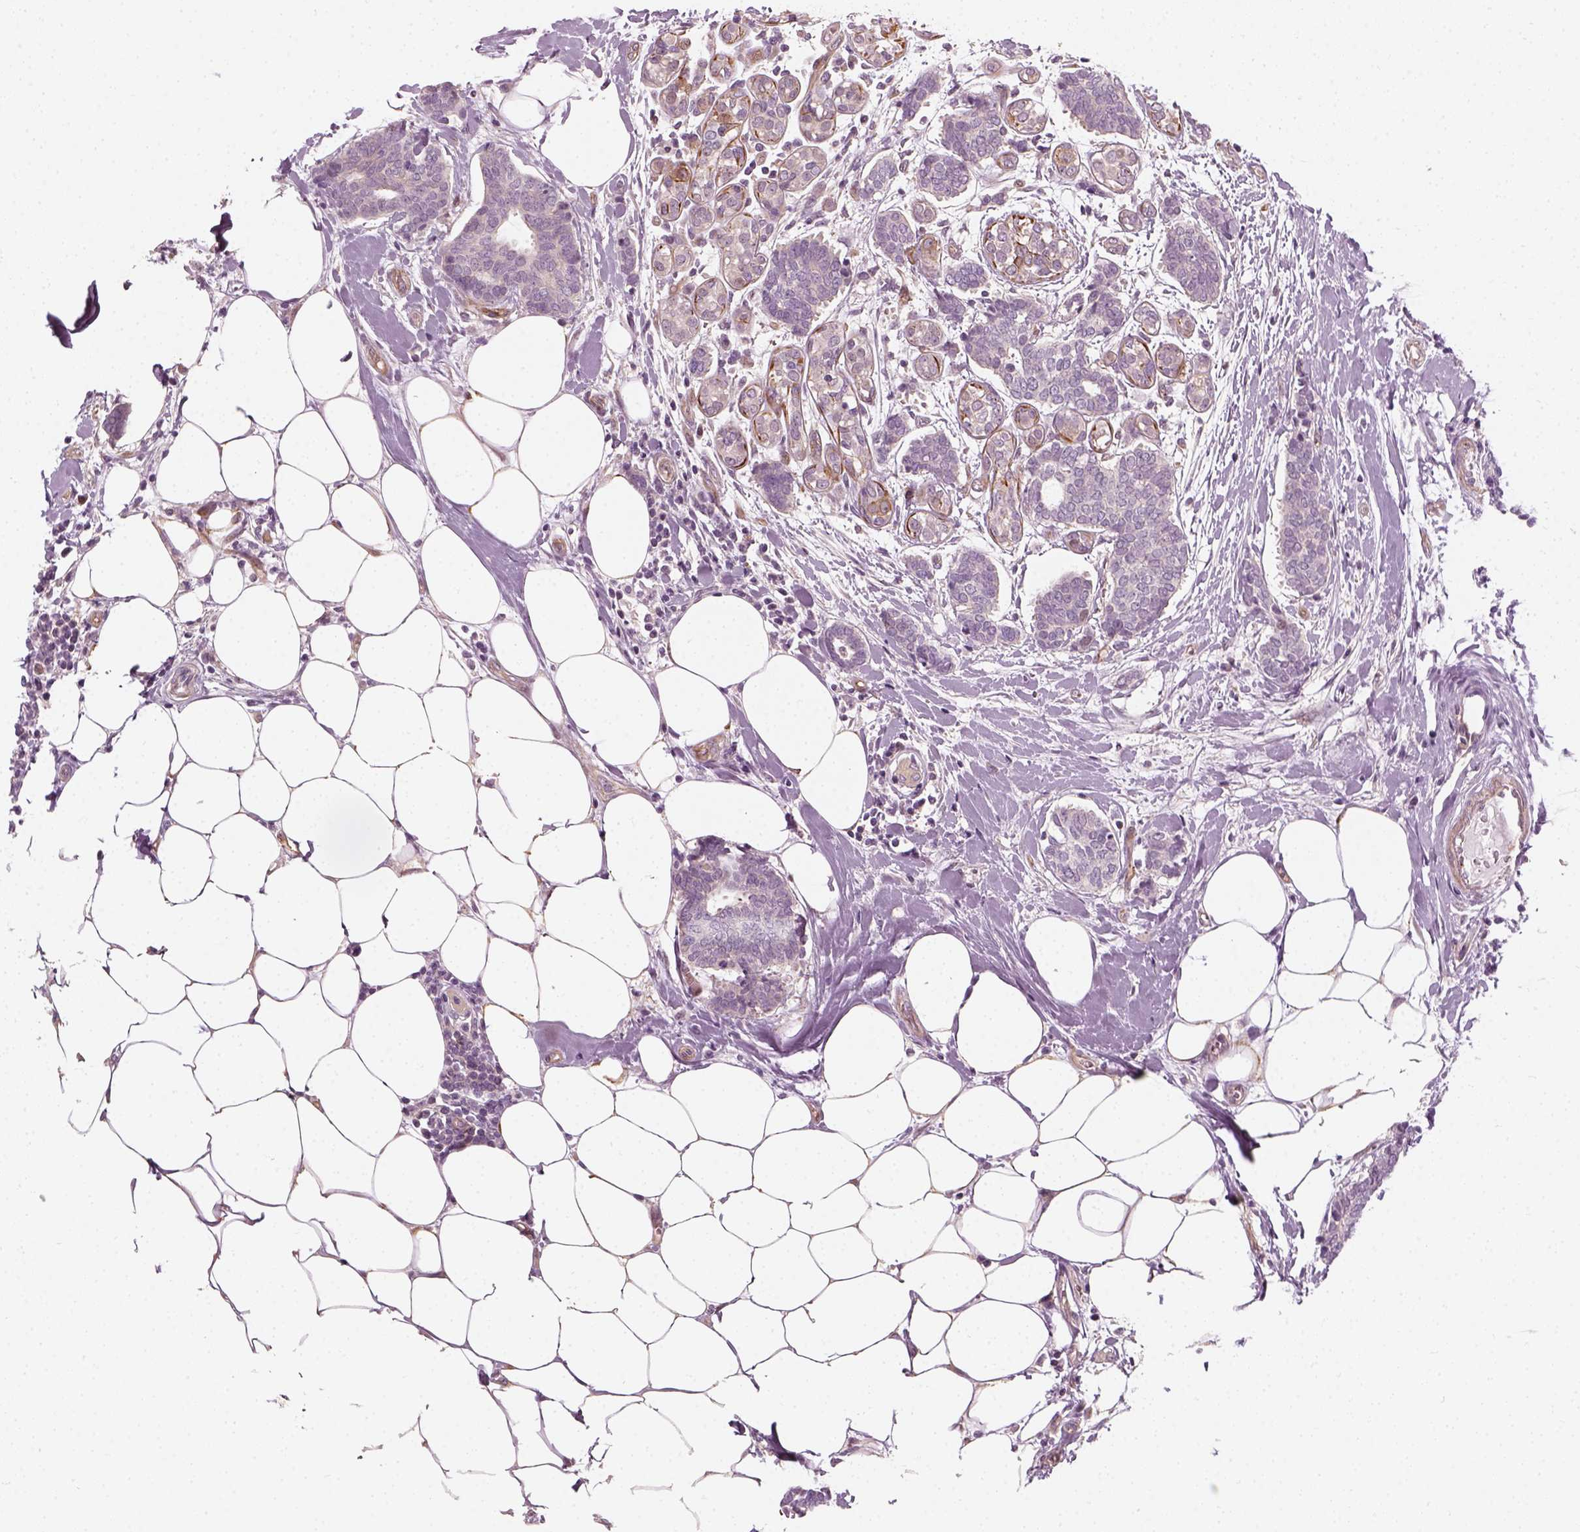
{"staining": {"intensity": "negative", "quantity": "none", "location": "none"}, "tissue": "breast cancer", "cell_type": "Tumor cells", "image_type": "cancer", "snomed": [{"axis": "morphology", "description": "Intraductal carcinoma, in situ"}, {"axis": "morphology", "description": "Duct carcinoma"}, {"axis": "morphology", "description": "Lobular carcinoma, in situ"}, {"axis": "topography", "description": "Breast"}], "caption": "This is a micrograph of immunohistochemistry (IHC) staining of breast cancer (lobular carcinoma in situ), which shows no positivity in tumor cells.", "gene": "DNASE1L1", "patient": {"sex": "female", "age": 44}}